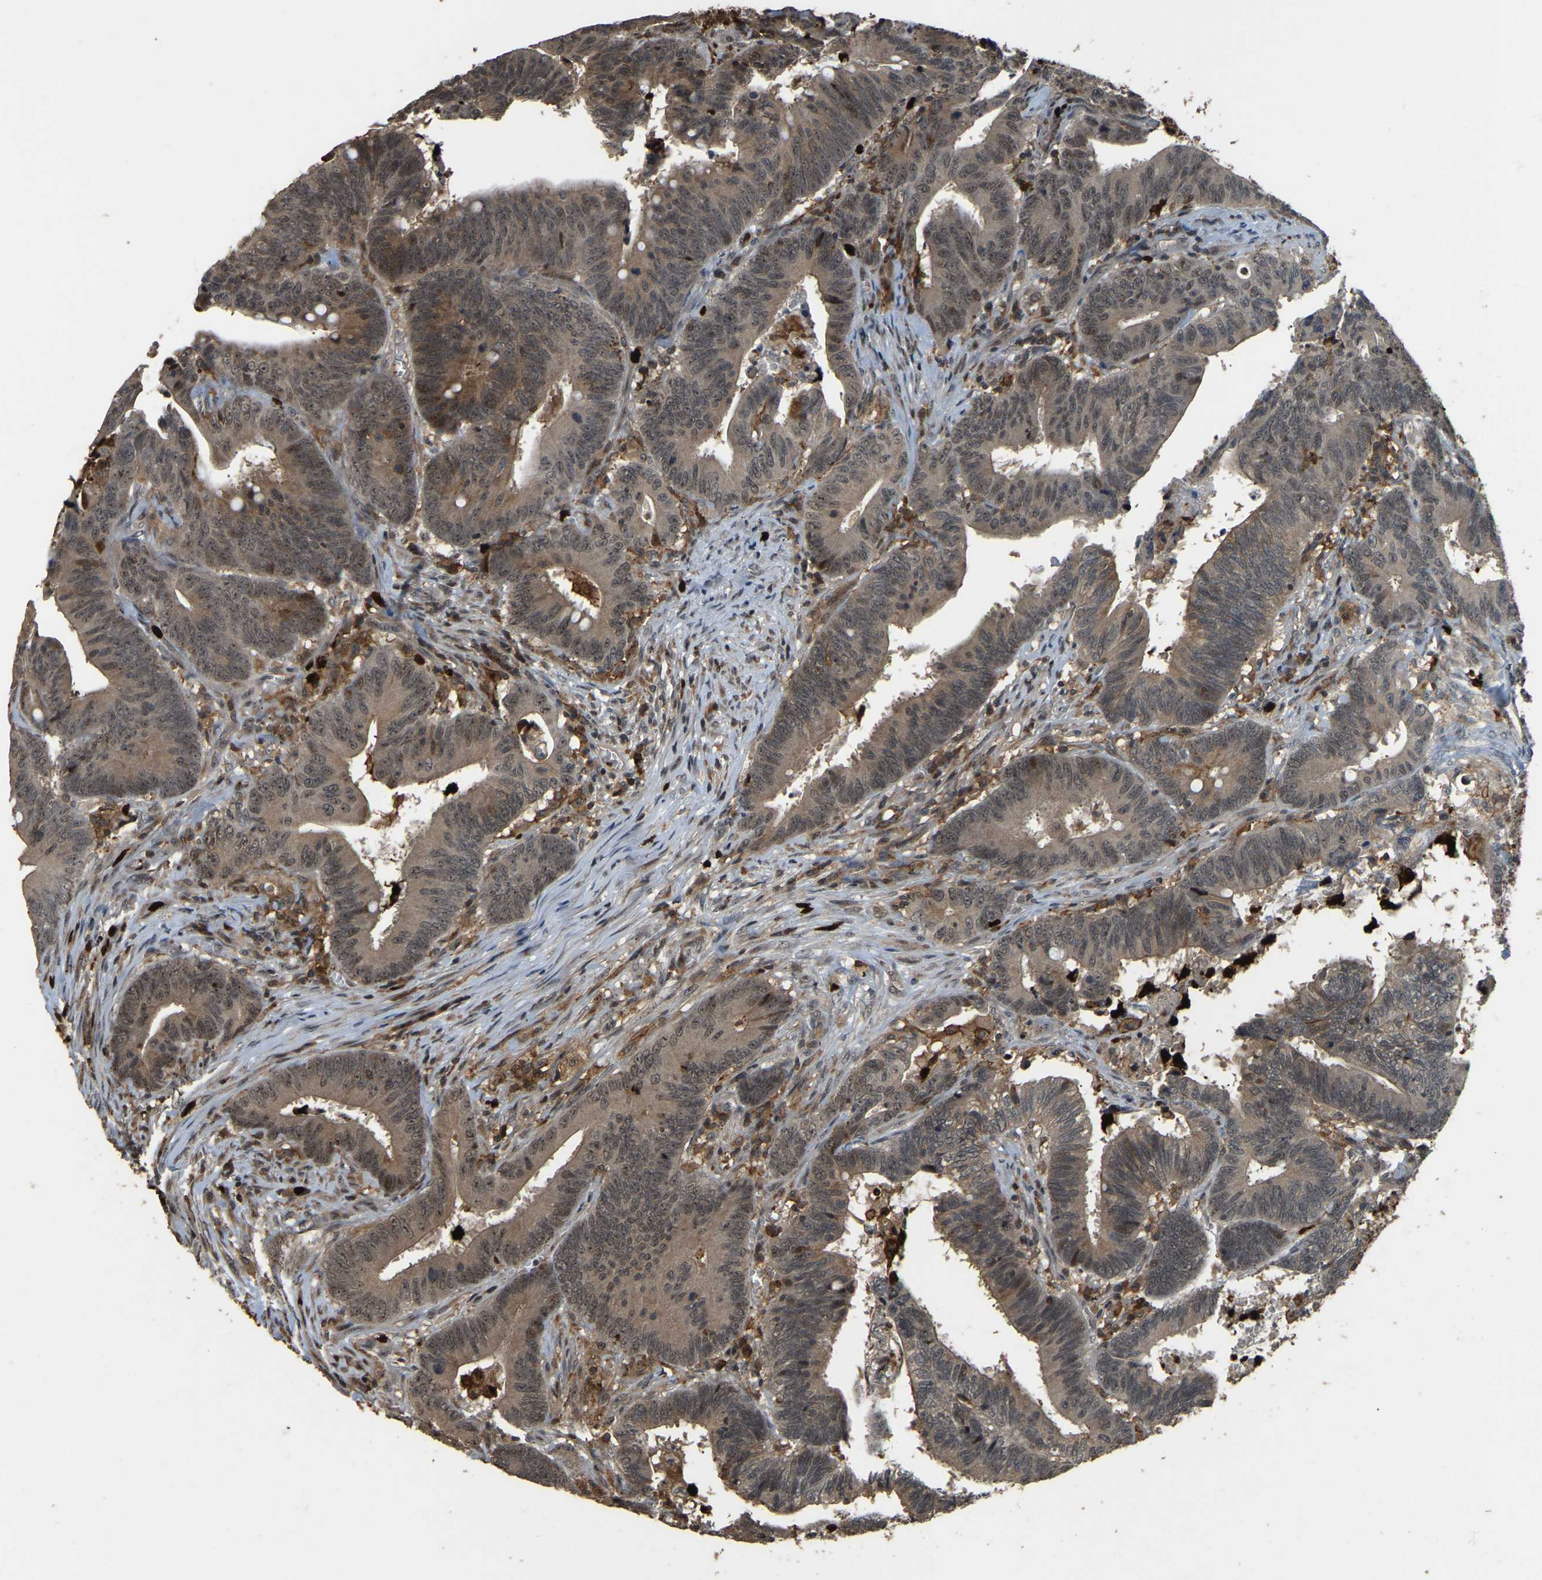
{"staining": {"intensity": "weak", "quantity": ">75%", "location": "cytoplasmic/membranous"}, "tissue": "colorectal cancer", "cell_type": "Tumor cells", "image_type": "cancer", "snomed": [{"axis": "morphology", "description": "Adenocarcinoma, NOS"}, {"axis": "topography", "description": "Colon"}], "caption": "The micrograph displays staining of colorectal cancer (adenocarcinoma), revealing weak cytoplasmic/membranous protein staining (brown color) within tumor cells.", "gene": "RNF141", "patient": {"sex": "male", "age": 45}}